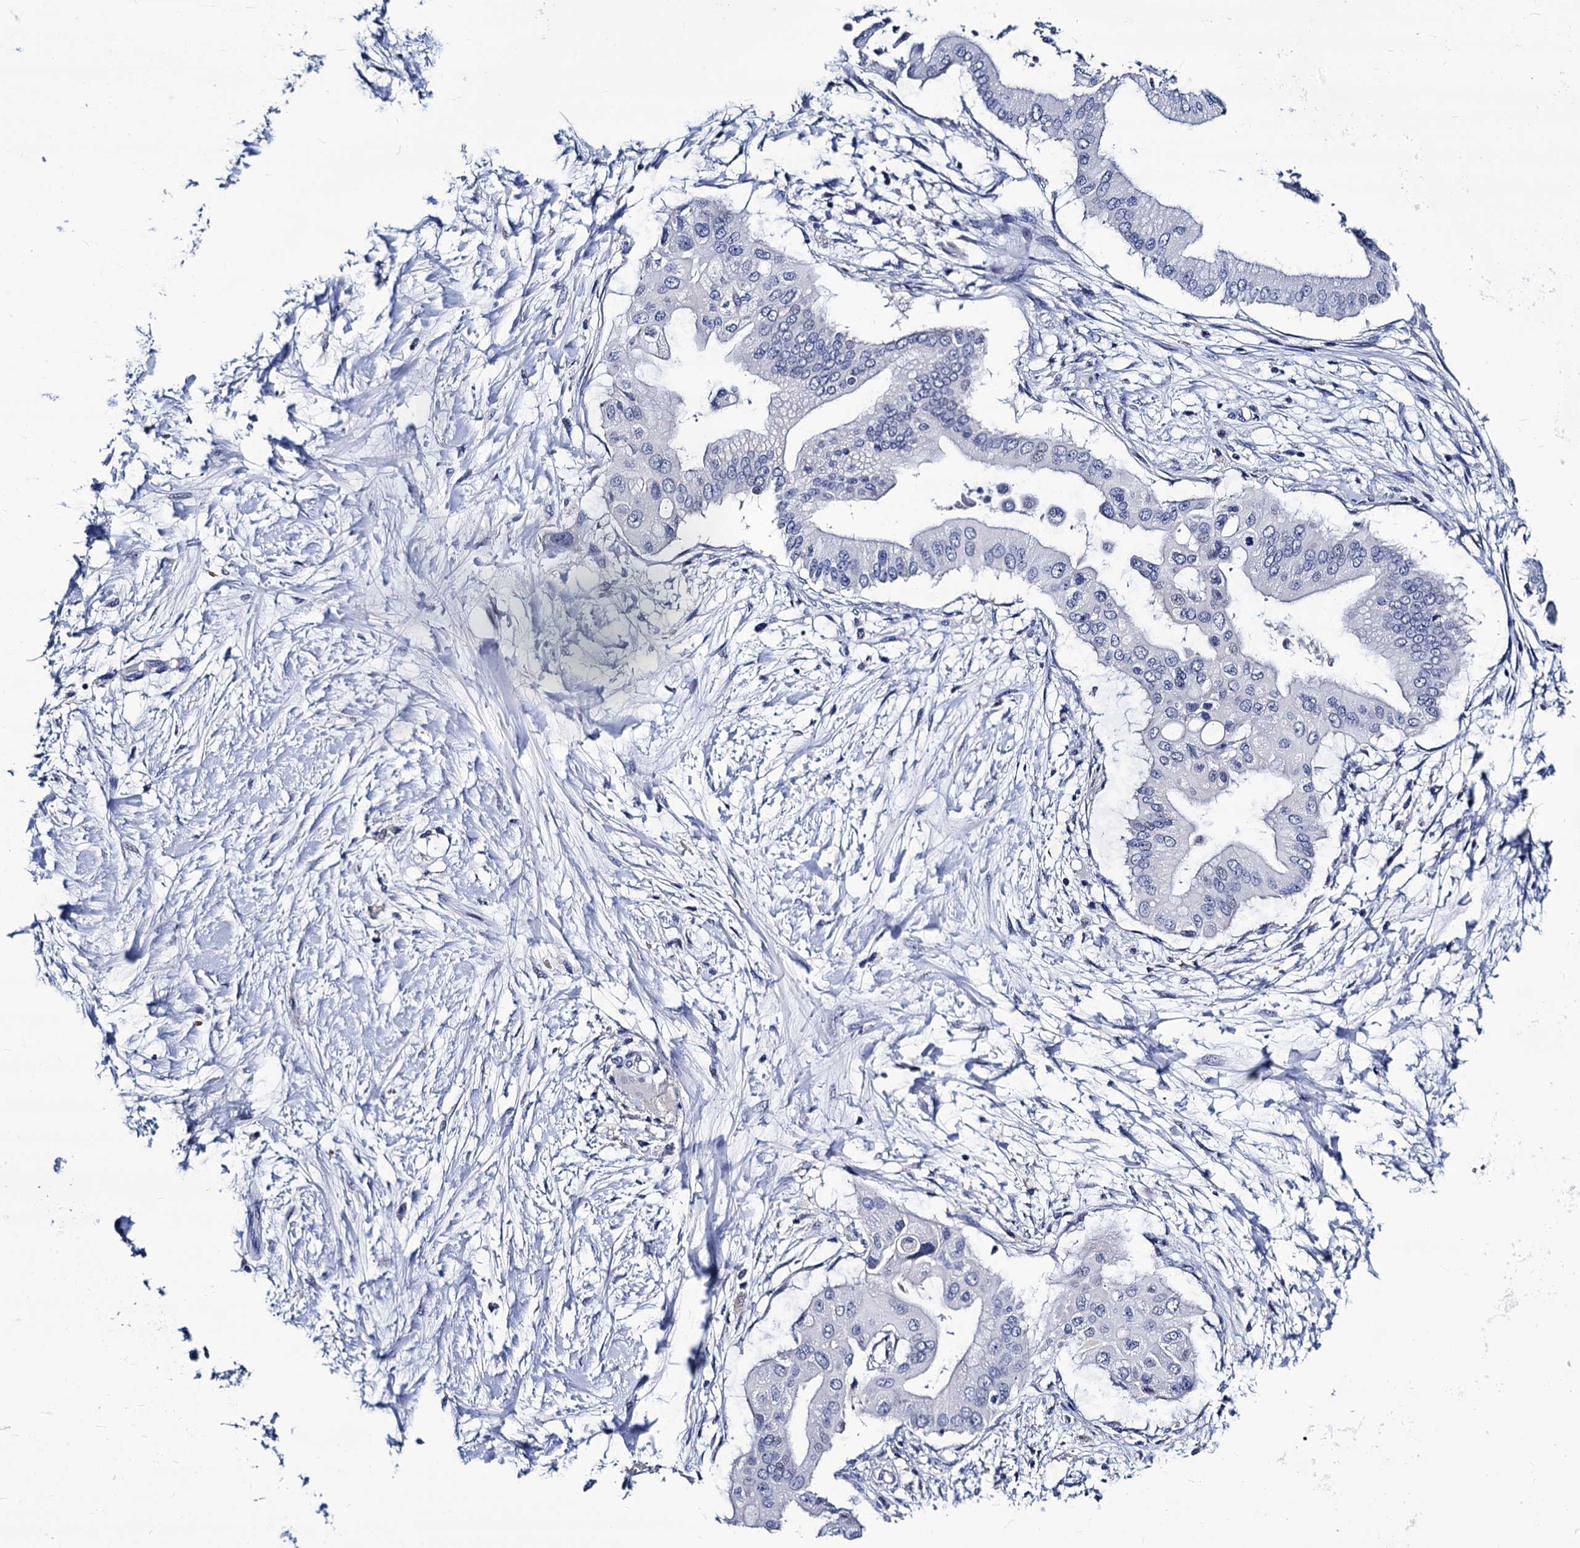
{"staining": {"intensity": "negative", "quantity": "none", "location": "none"}, "tissue": "pancreatic cancer", "cell_type": "Tumor cells", "image_type": "cancer", "snomed": [{"axis": "morphology", "description": "Adenocarcinoma, NOS"}, {"axis": "topography", "description": "Pancreas"}], "caption": "An IHC image of pancreatic cancer (adenocarcinoma) is shown. There is no staining in tumor cells of pancreatic cancer (adenocarcinoma).", "gene": "LRRC30", "patient": {"sex": "male", "age": 68}}